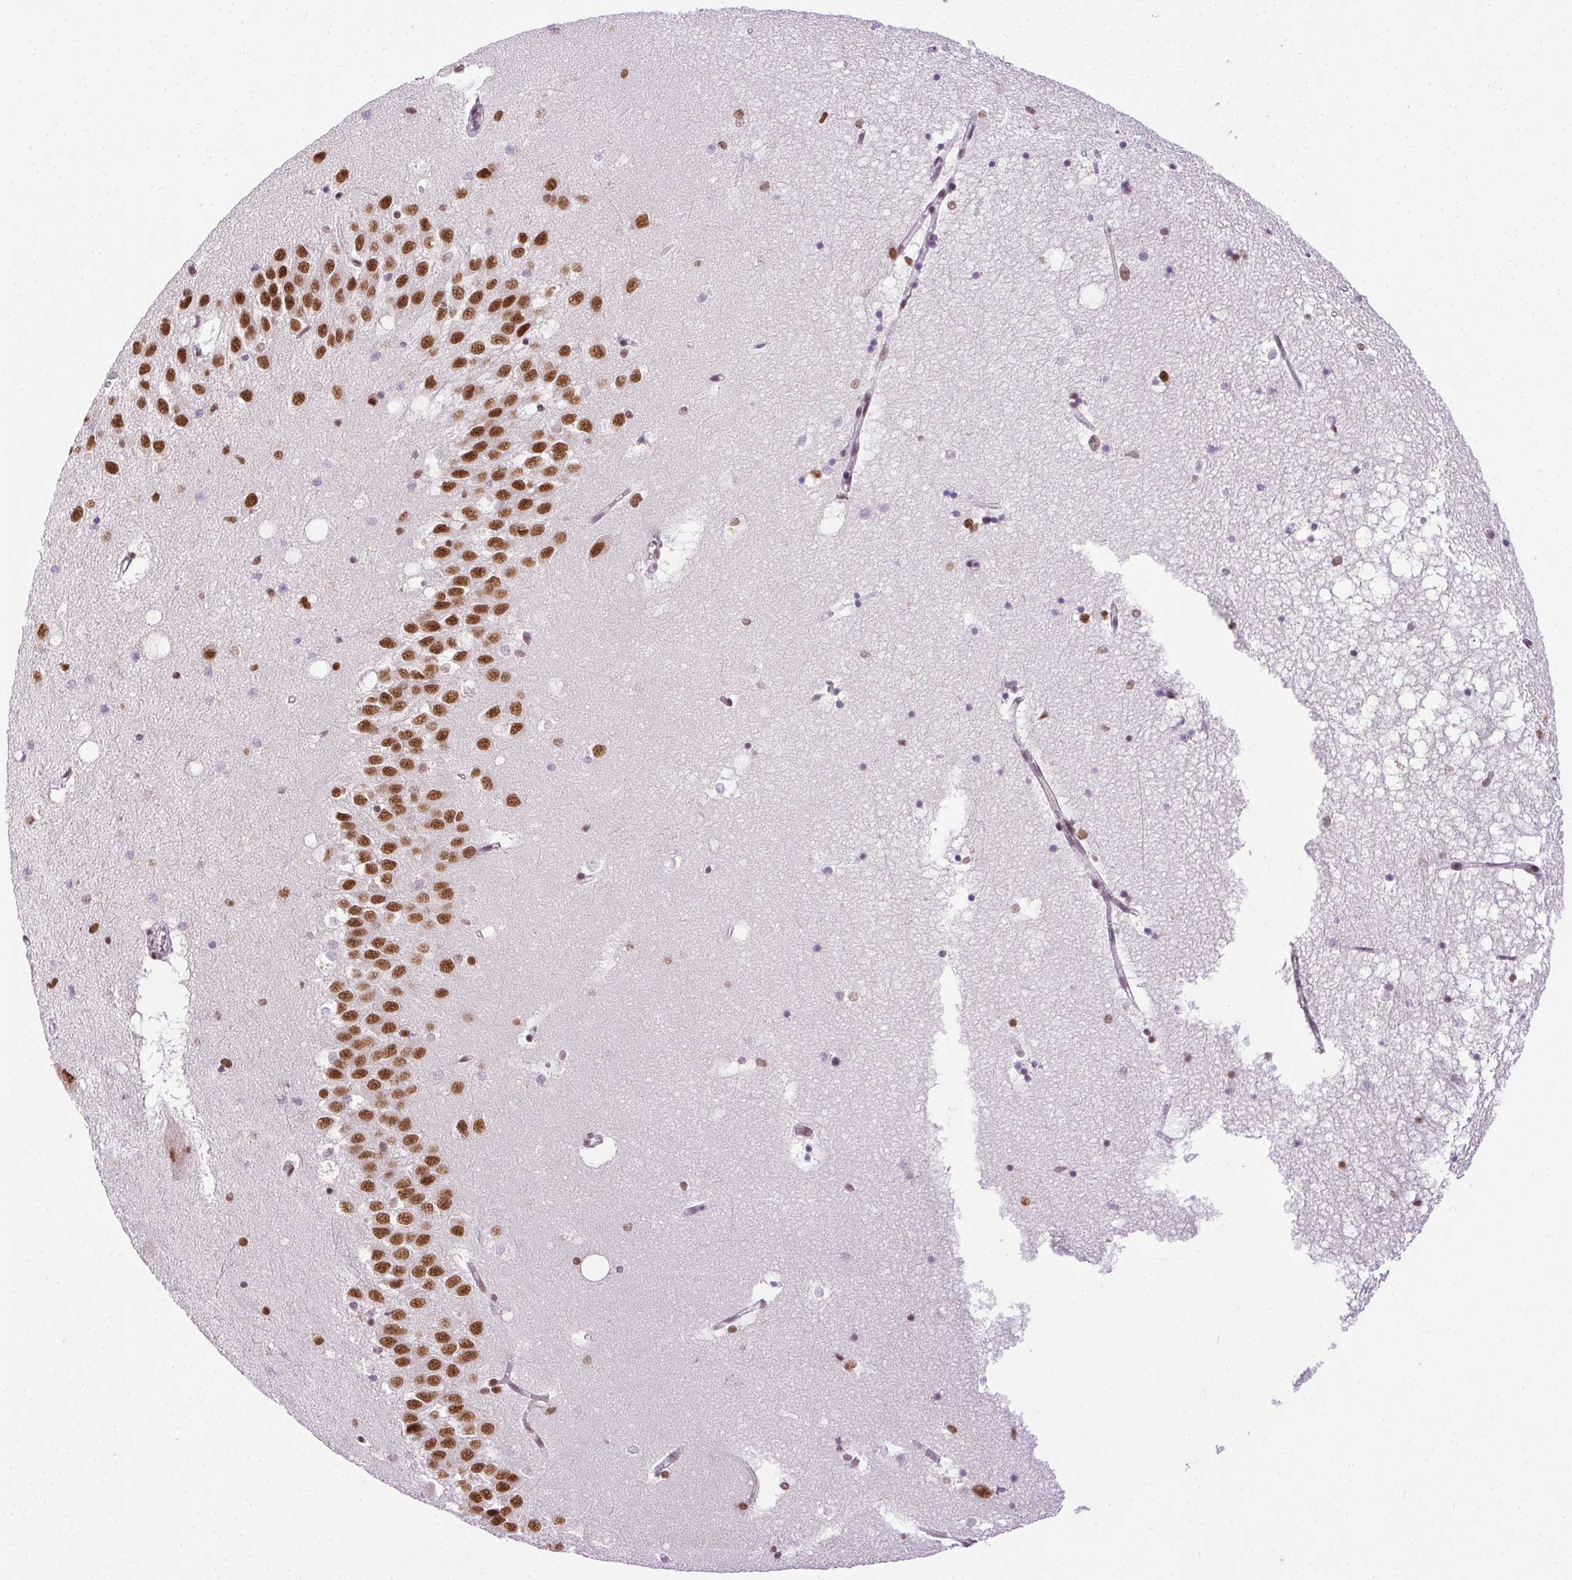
{"staining": {"intensity": "moderate", "quantity": "25%-75%", "location": "nuclear"}, "tissue": "hippocampus", "cell_type": "Glial cells", "image_type": "normal", "snomed": [{"axis": "morphology", "description": "Normal tissue, NOS"}, {"axis": "topography", "description": "Hippocampus"}], "caption": "Immunohistochemistry of benign hippocampus shows medium levels of moderate nuclear positivity in approximately 25%-75% of glial cells.", "gene": "TRA2B", "patient": {"sex": "male", "age": 58}}